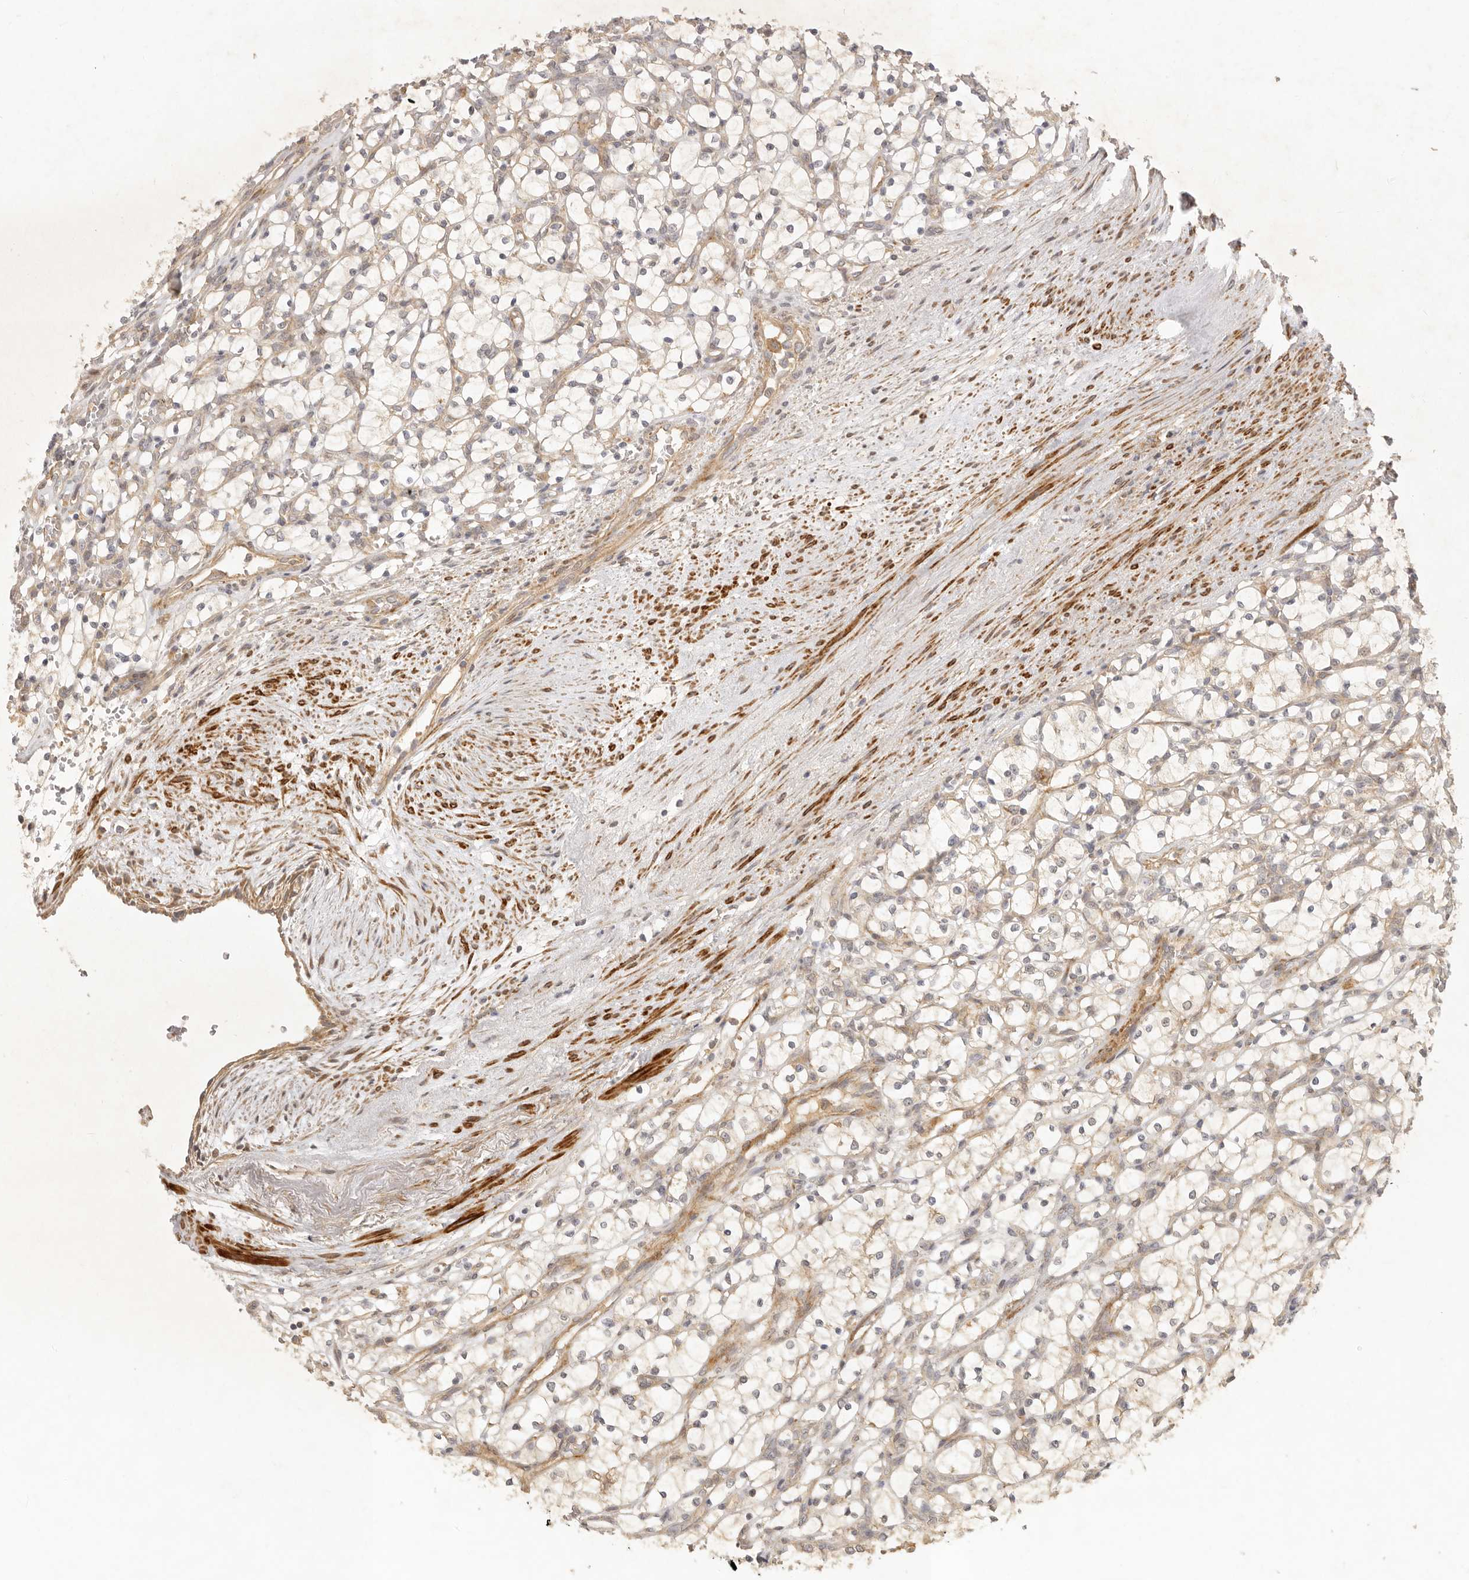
{"staining": {"intensity": "negative", "quantity": "none", "location": "none"}, "tissue": "renal cancer", "cell_type": "Tumor cells", "image_type": "cancer", "snomed": [{"axis": "morphology", "description": "Adenocarcinoma, NOS"}, {"axis": "topography", "description": "Kidney"}], "caption": "Renal adenocarcinoma stained for a protein using IHC demonstrates no positivity tumor cells.", "gene": "VIPR1", "patient": {"sex": "female", "age": 69}}